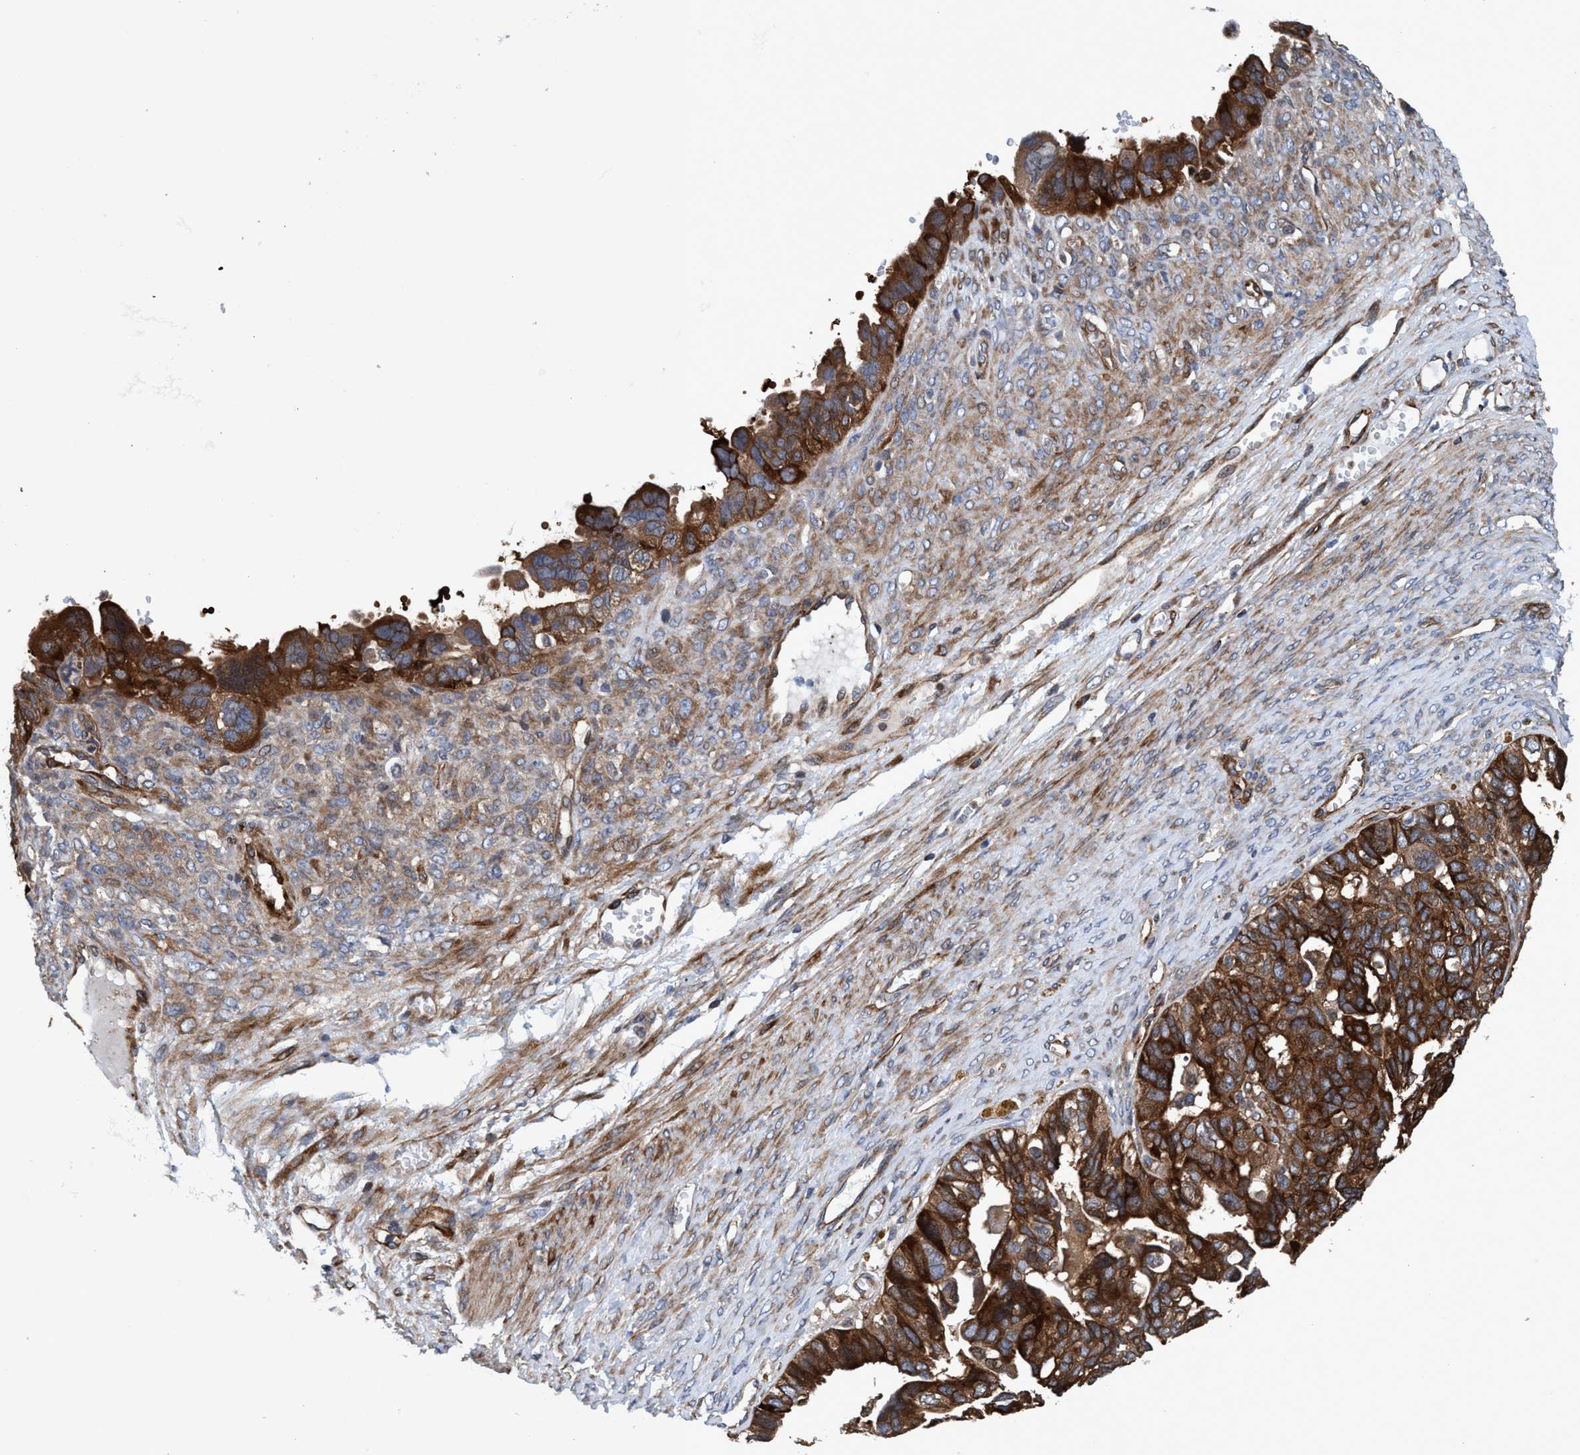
{"staining": {"intensity": "strong", "quantity": ">75%", "location": "cytoplasmic/membranous"}, "tissue": "ovarian cancer", "cell_type": "Tumor cells", "image_type": "cancer", "snomed": [{"axis": "morphology", "description": "Cystadenocarcinoma, serous, NOS"}, {"axis": "topography", "description": "Ovary"}], "caption": "Protein staining of ovarian serous cystadenocarcinoma tissue shows strong cytoplasmic/membranous expression in about >75% of tumor cells.", "gene": "NMT1", "patient": {"sex": "female", "age": 79}}